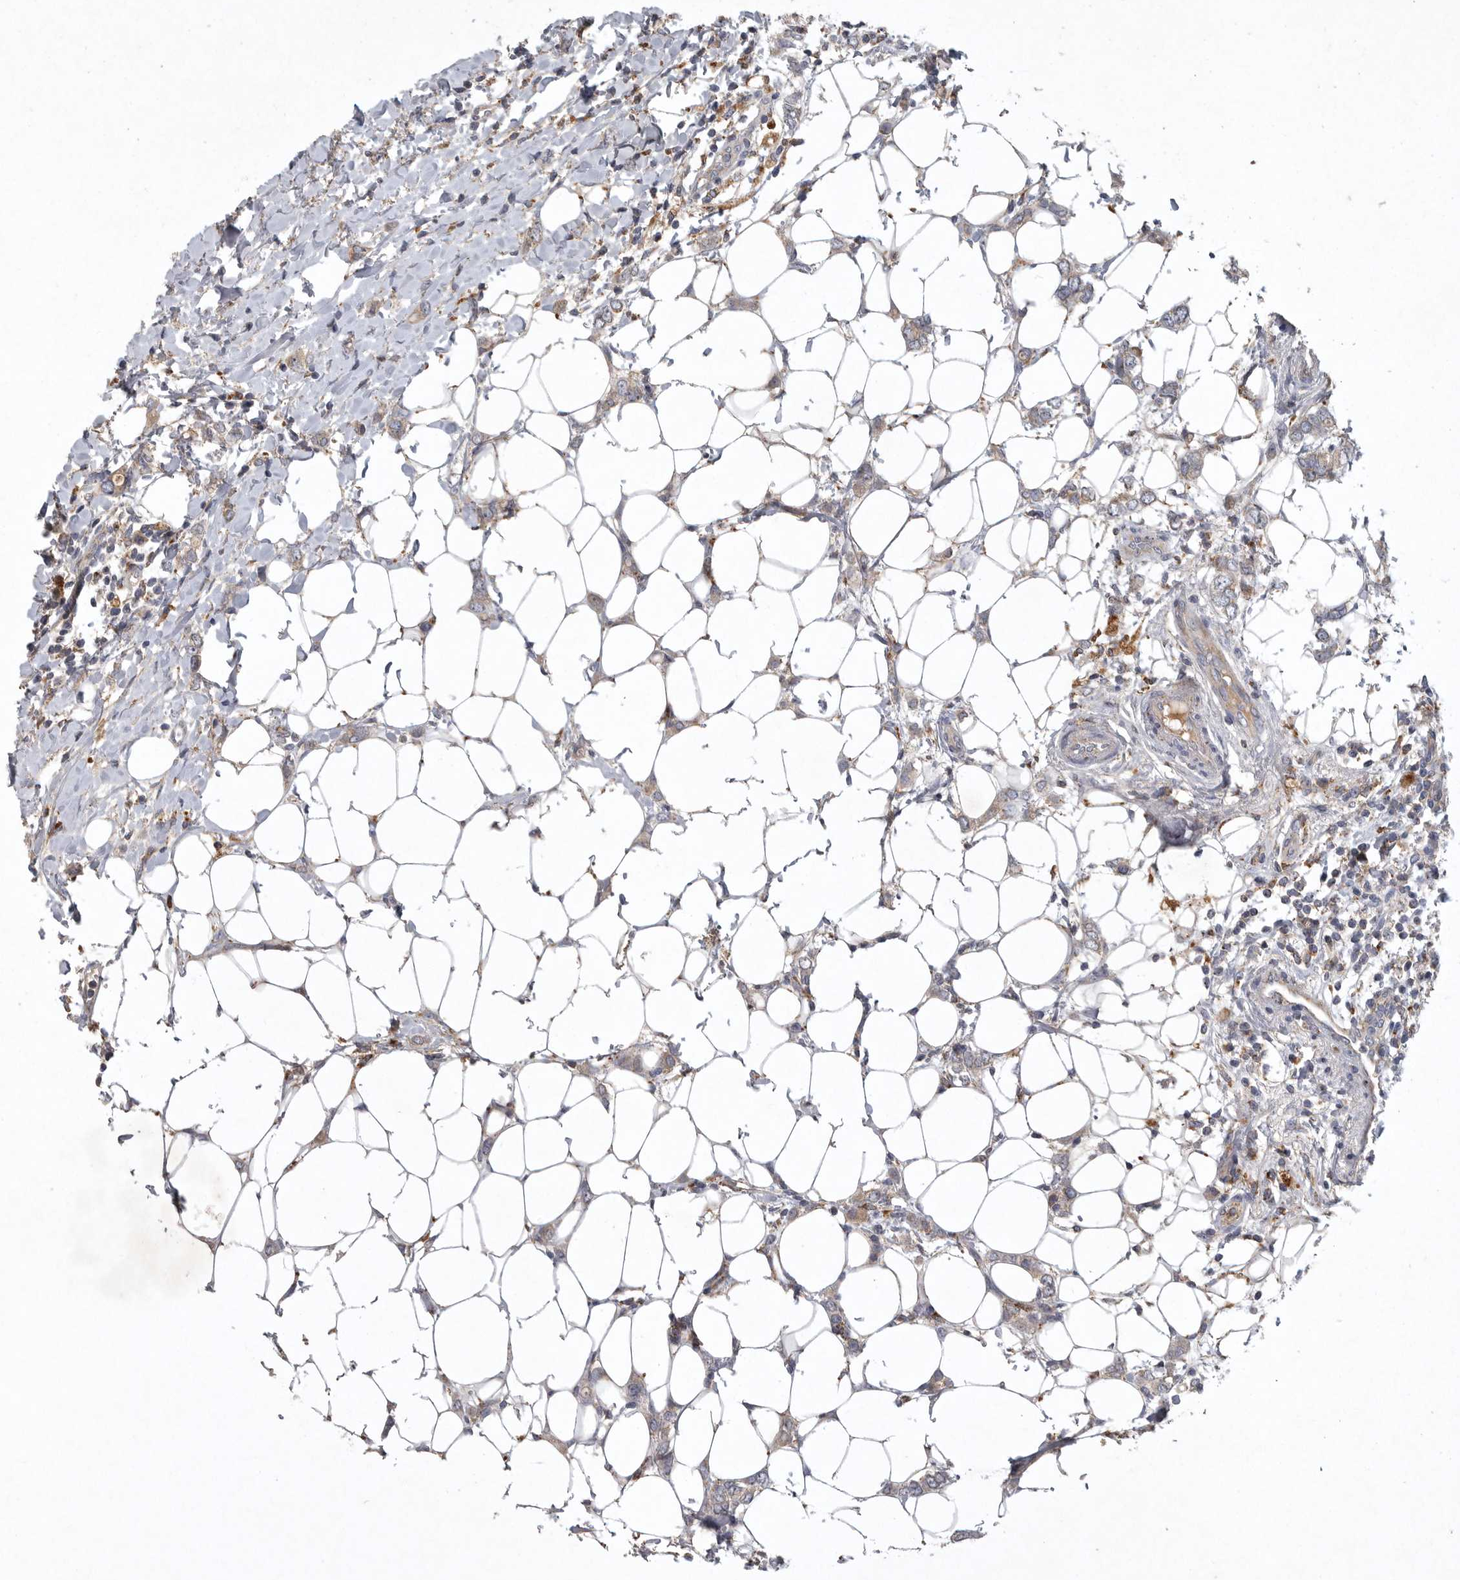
{"staining": {"intensity": "weak", "quantity": ">75%", "location": "cytoplasmic/membranous"}, "tissue": "breast cancer", "cell_type": "Tumor cells", "image_type": "cancer", "snomed": [{"axis": "morphology", "description": "Normal tissue, NOS"}, {"axis": "morphology", "description": "Lobular carcinoma"}, {"axis": "topography", "description": "Breast"}], "caption": "Breast lobular carcinoma stained with DAB immunohistochemistry demonstrates low levels of weak cytoplasmic/membranous positivity in approximately >75% of tumor cells.", "gene": "LAMTOR3", "patient": {"sex": "female", "age": 47}}